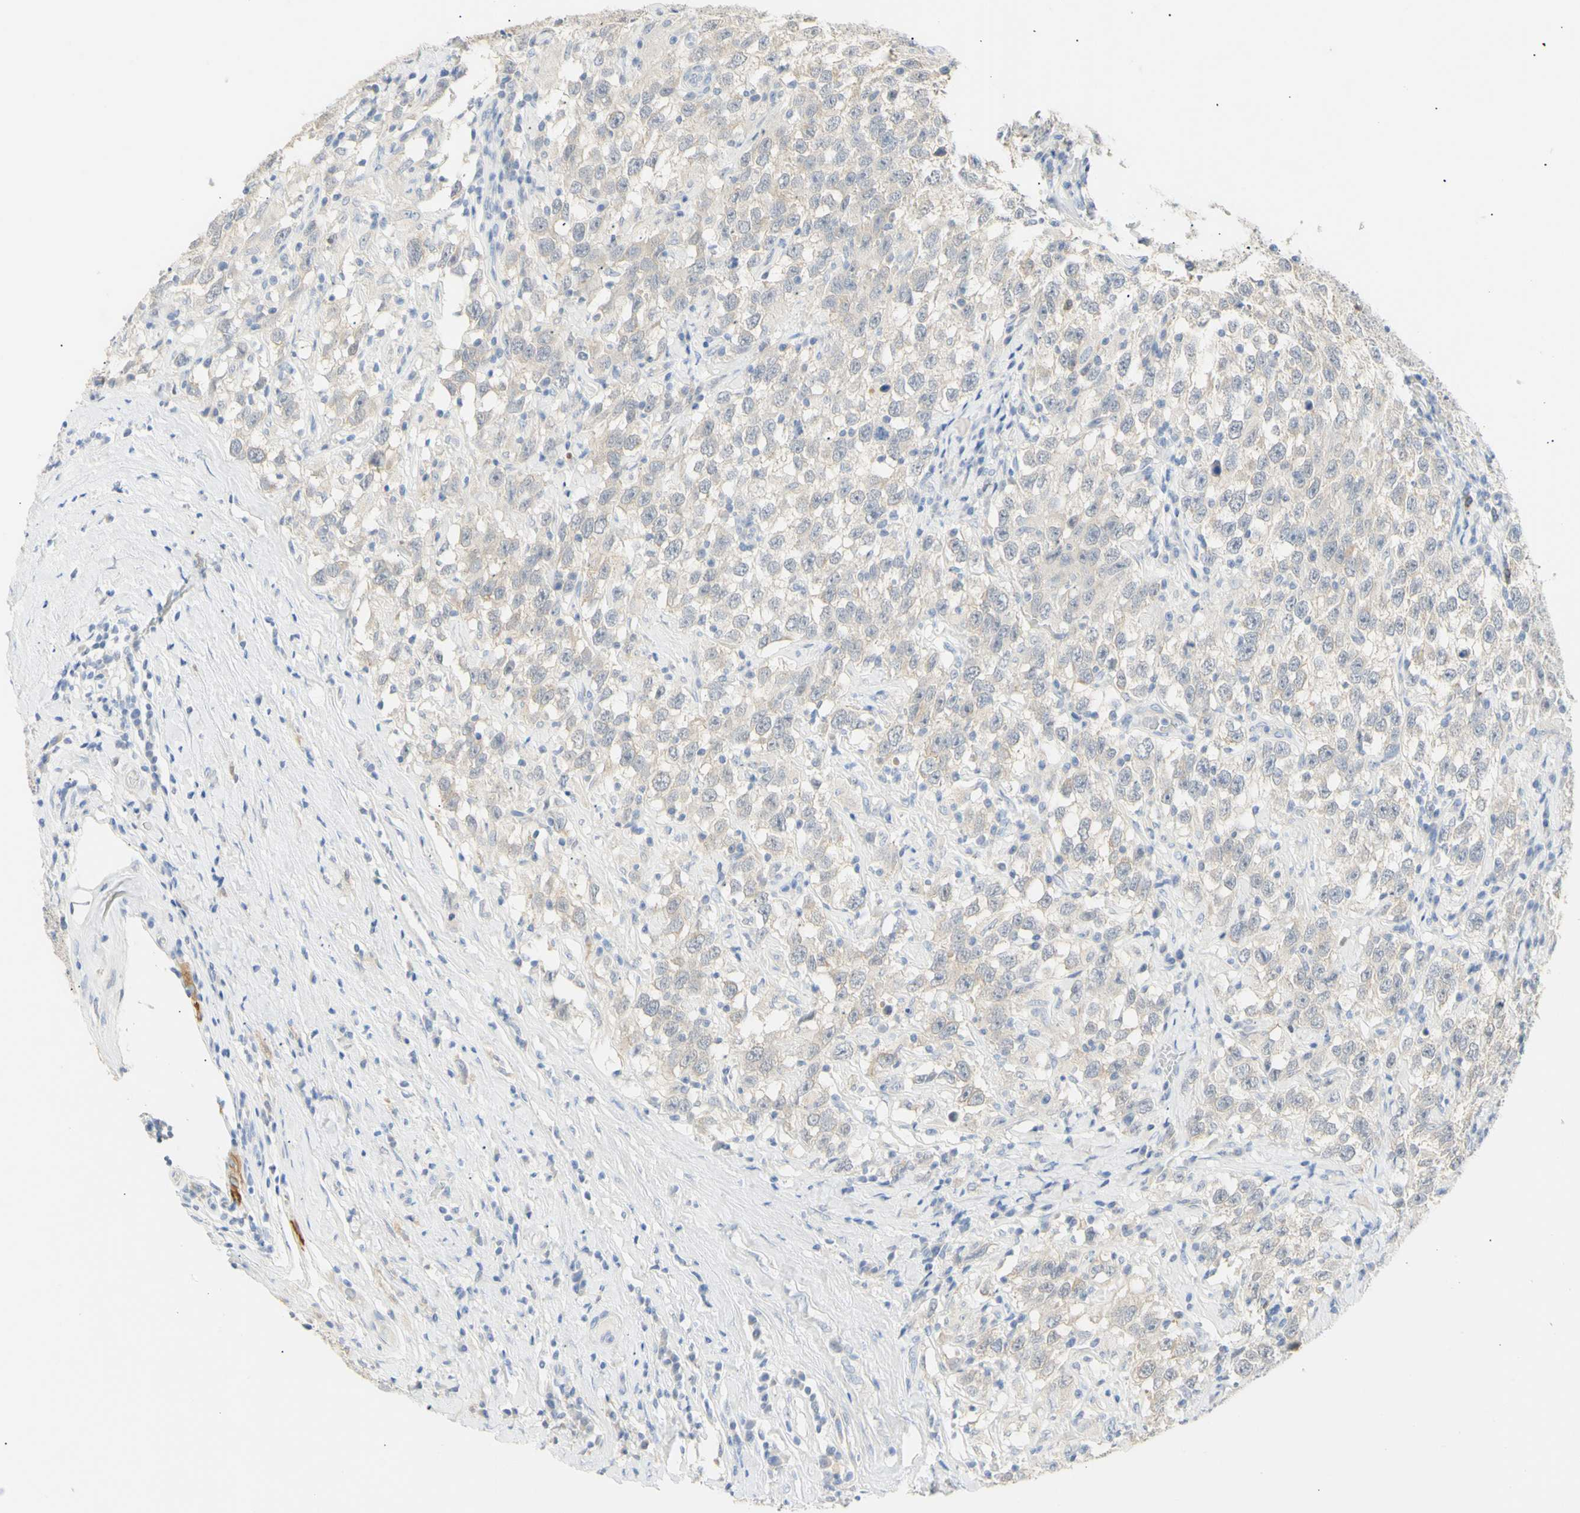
{"staining": {"intensity": "weak", "quantity": ">75%", "location": "cytoplasmic/membranous"}, "tissue": "testis cancer", "cell_type": "Tumor cells", "image_type": "cancer", "snomed": [{"axis": "morphology", "description": "Seminoma, NOS"}, {"axis": "topography", "description": "Testis"}], "caption": "An image showing weak cytoplasmic/membranous staining in about >75% of tumor cells in testis seminoma, as visualized by brown immunohistochemical staining.", "gene": "B4GALNT3", "patient": {"sex": "male", "age": 41}}